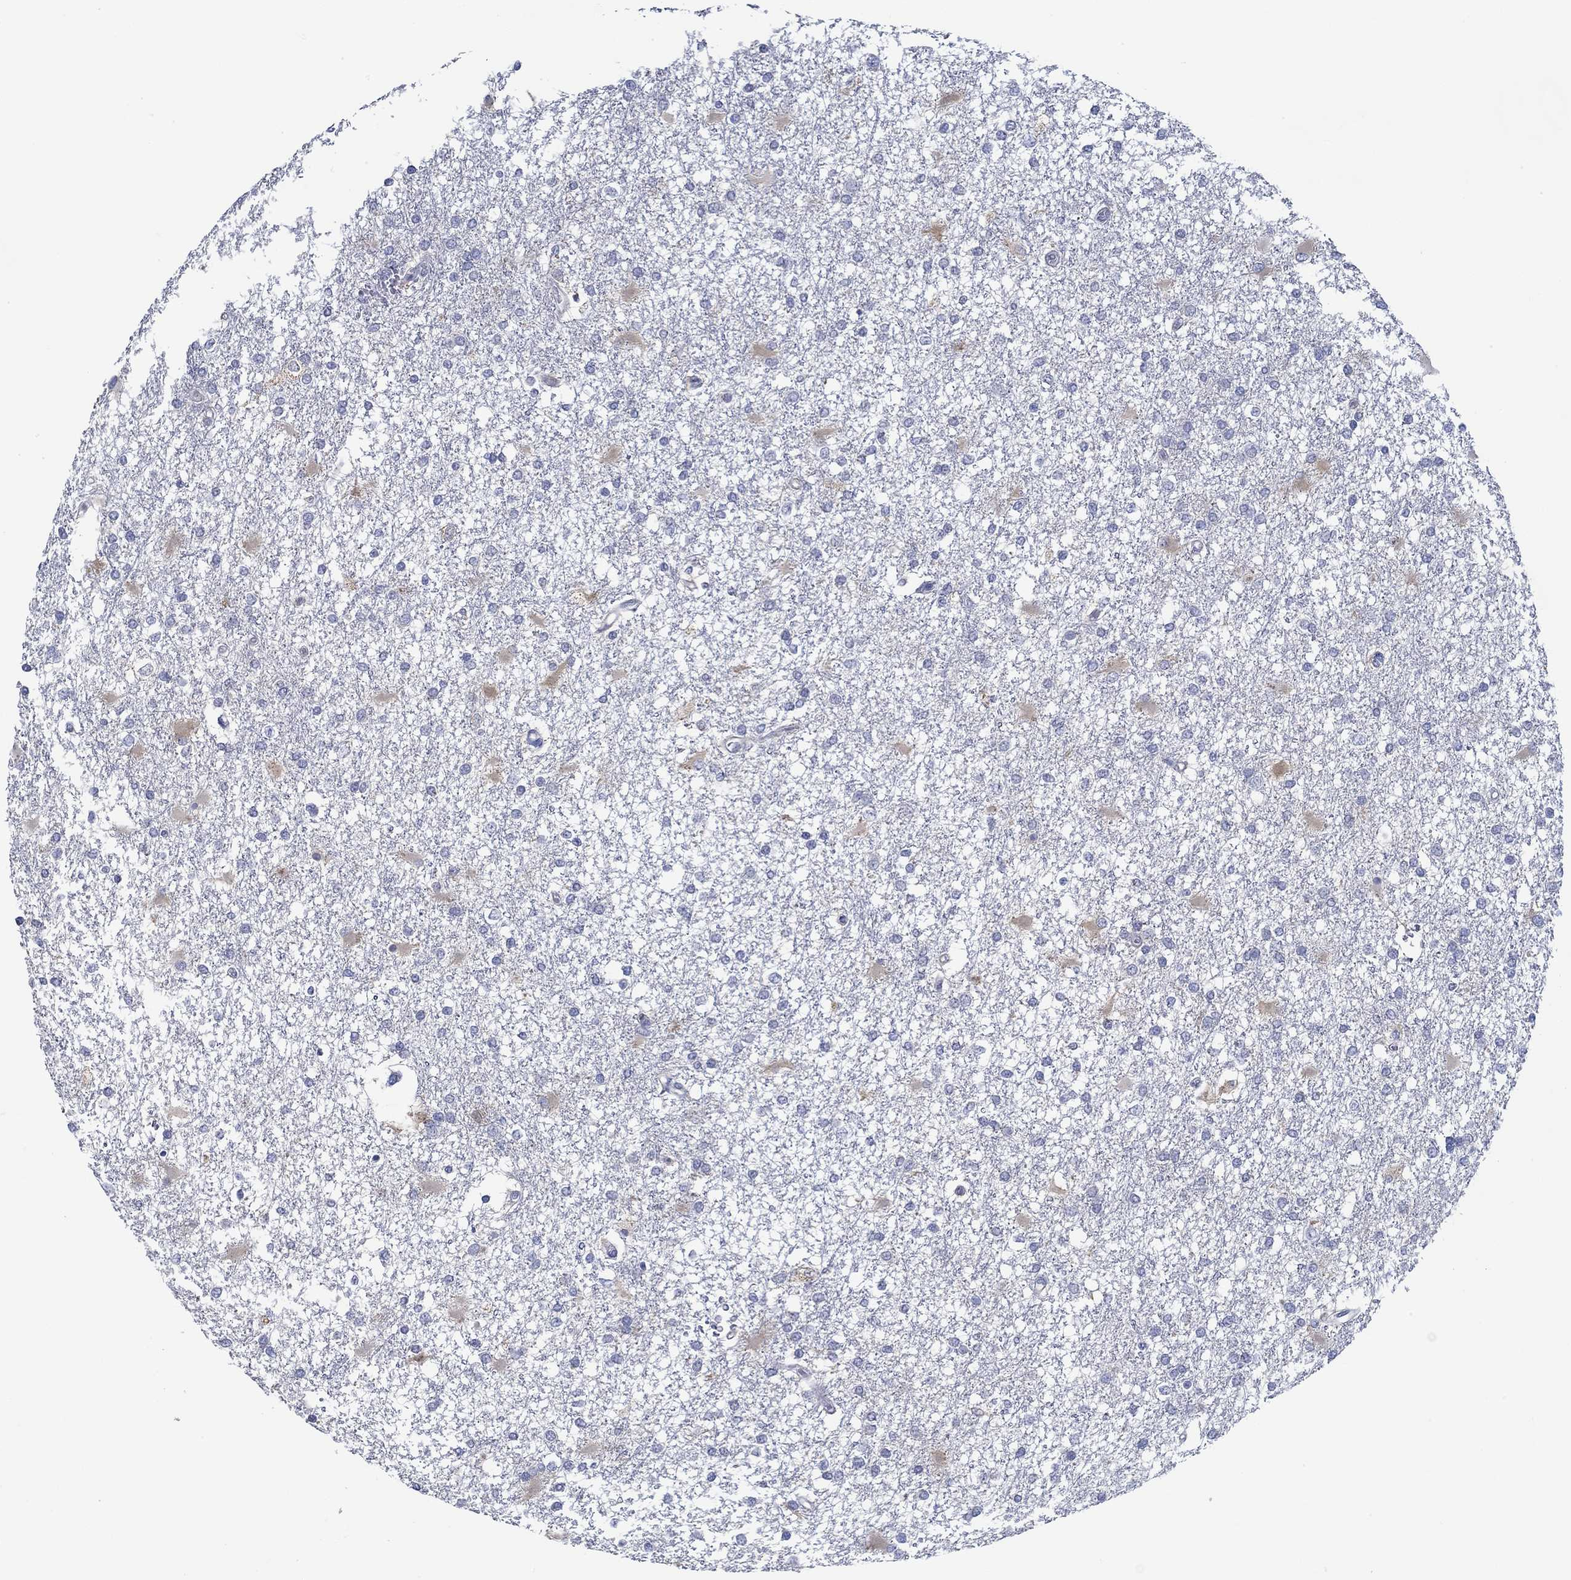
{"staining": {"intensity": "negative", "quantity": "none", "location": "none"}, "tissue": "glioma", "cell_type": "Tumor cells", "image_type": "cancer", "snomed": [{"axis": "morphology", "description": "Glioma, malignant, High grade"}, {"axis": "topography", "description": "Cerebral cortex"}], "caption": "IHC image of human glioma stained for a protein (brown), which exhibits no expression in tumor cells.", "gene": "SLC27A3", "patient": {"sex": "male", "age": 79}}